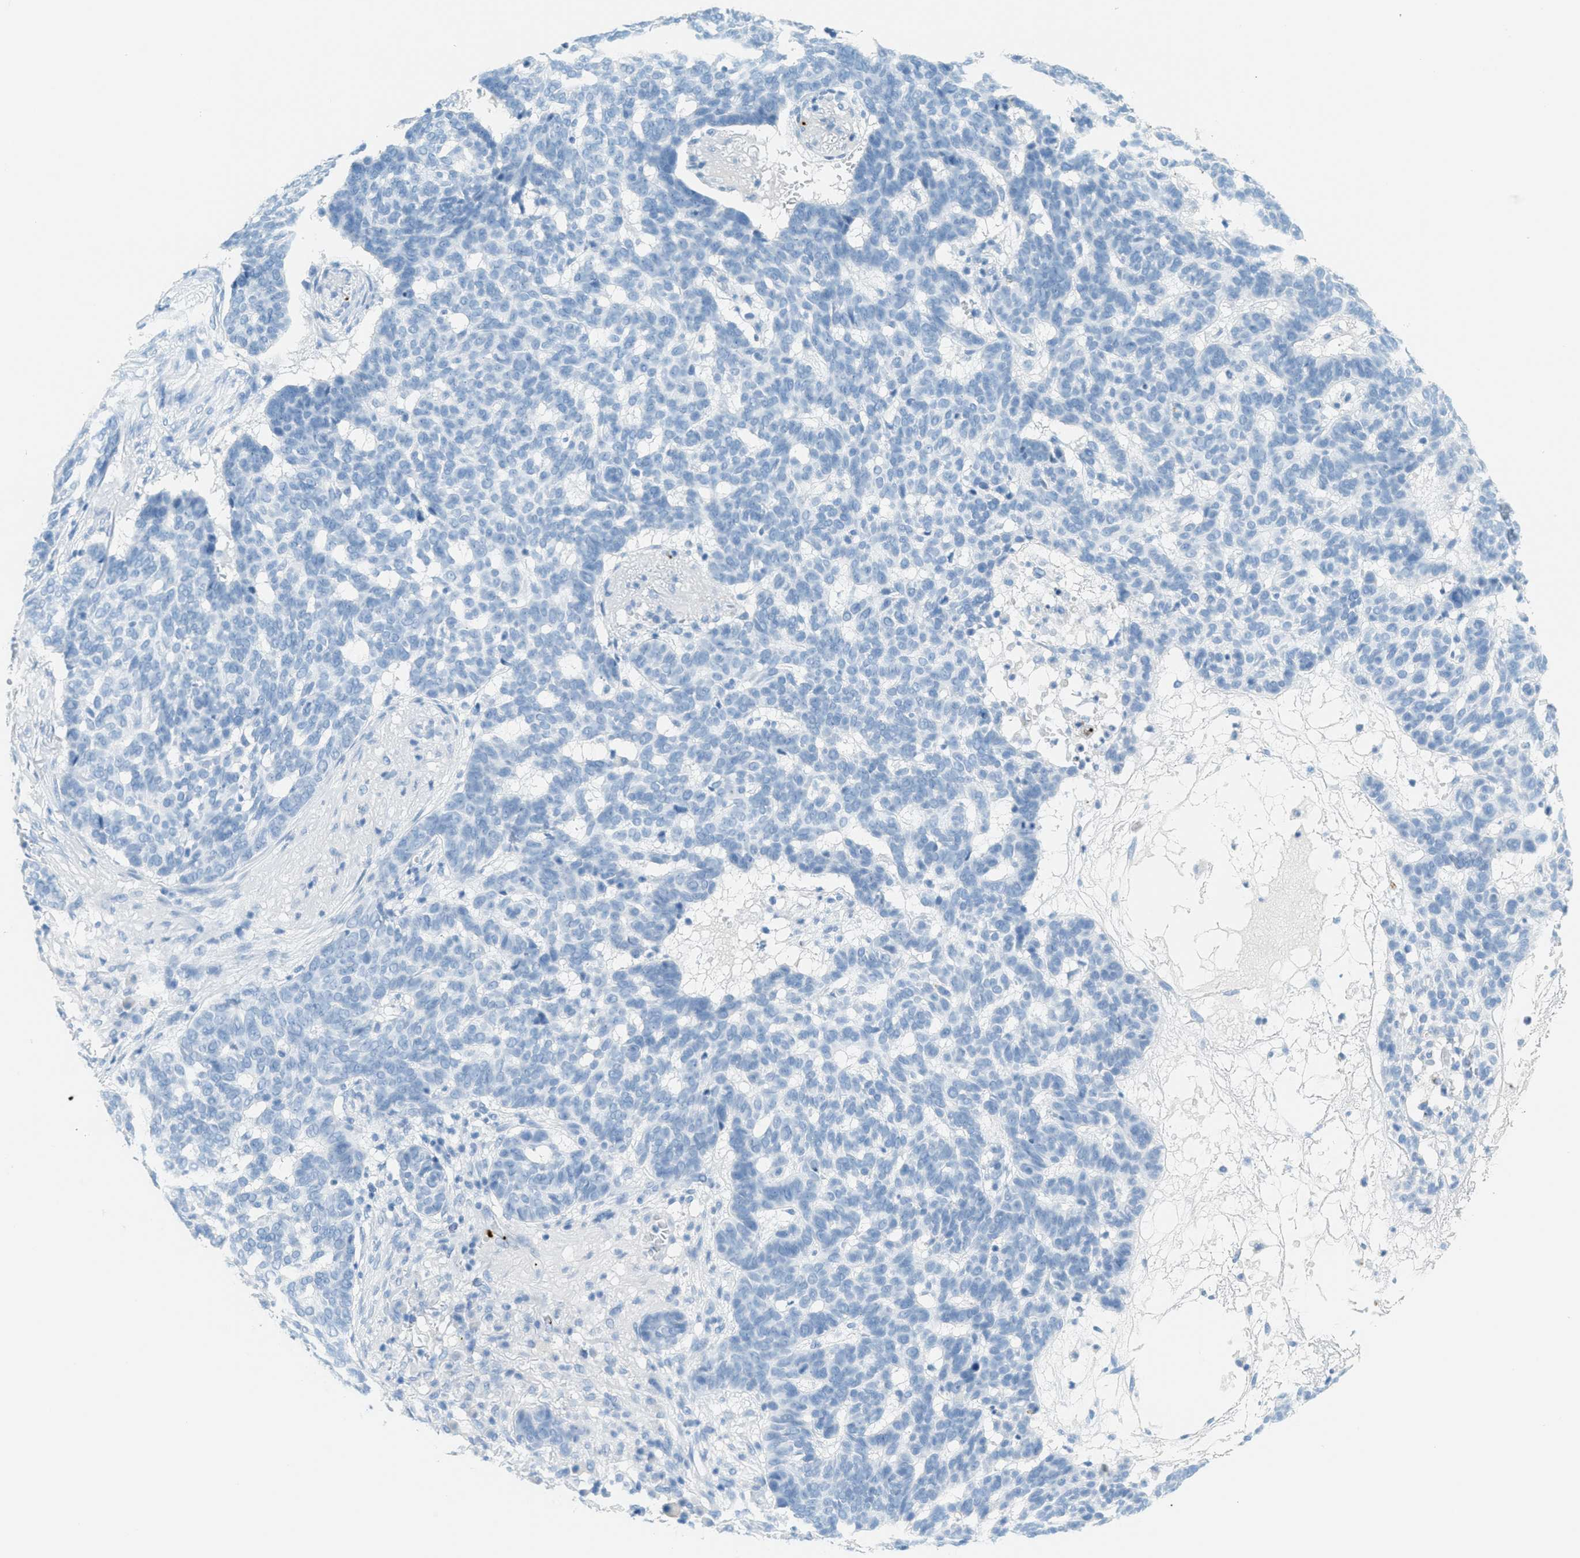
{"staining": {"intensity": "negative", "quantity": "none", "location": "none"}, "tissue": "skin cancer", "cell_type": "Tumor cells", "image_type": "cancer", "snomed": [{"axis": "morphology", "description": "Basal cell carcinoma"}, {"axis": "topography", "description": "Skin"}], "caption": "A high-resolution histopathology image shows immunohistochemistry staining of basal cell carcinoma (skin), which displays no significant expression in tumor cells. (DAB immunohistochemistry with hematoxylin counter stain).", "gene": "PPBP", "patient": {"sex": "male", "age": 85}}